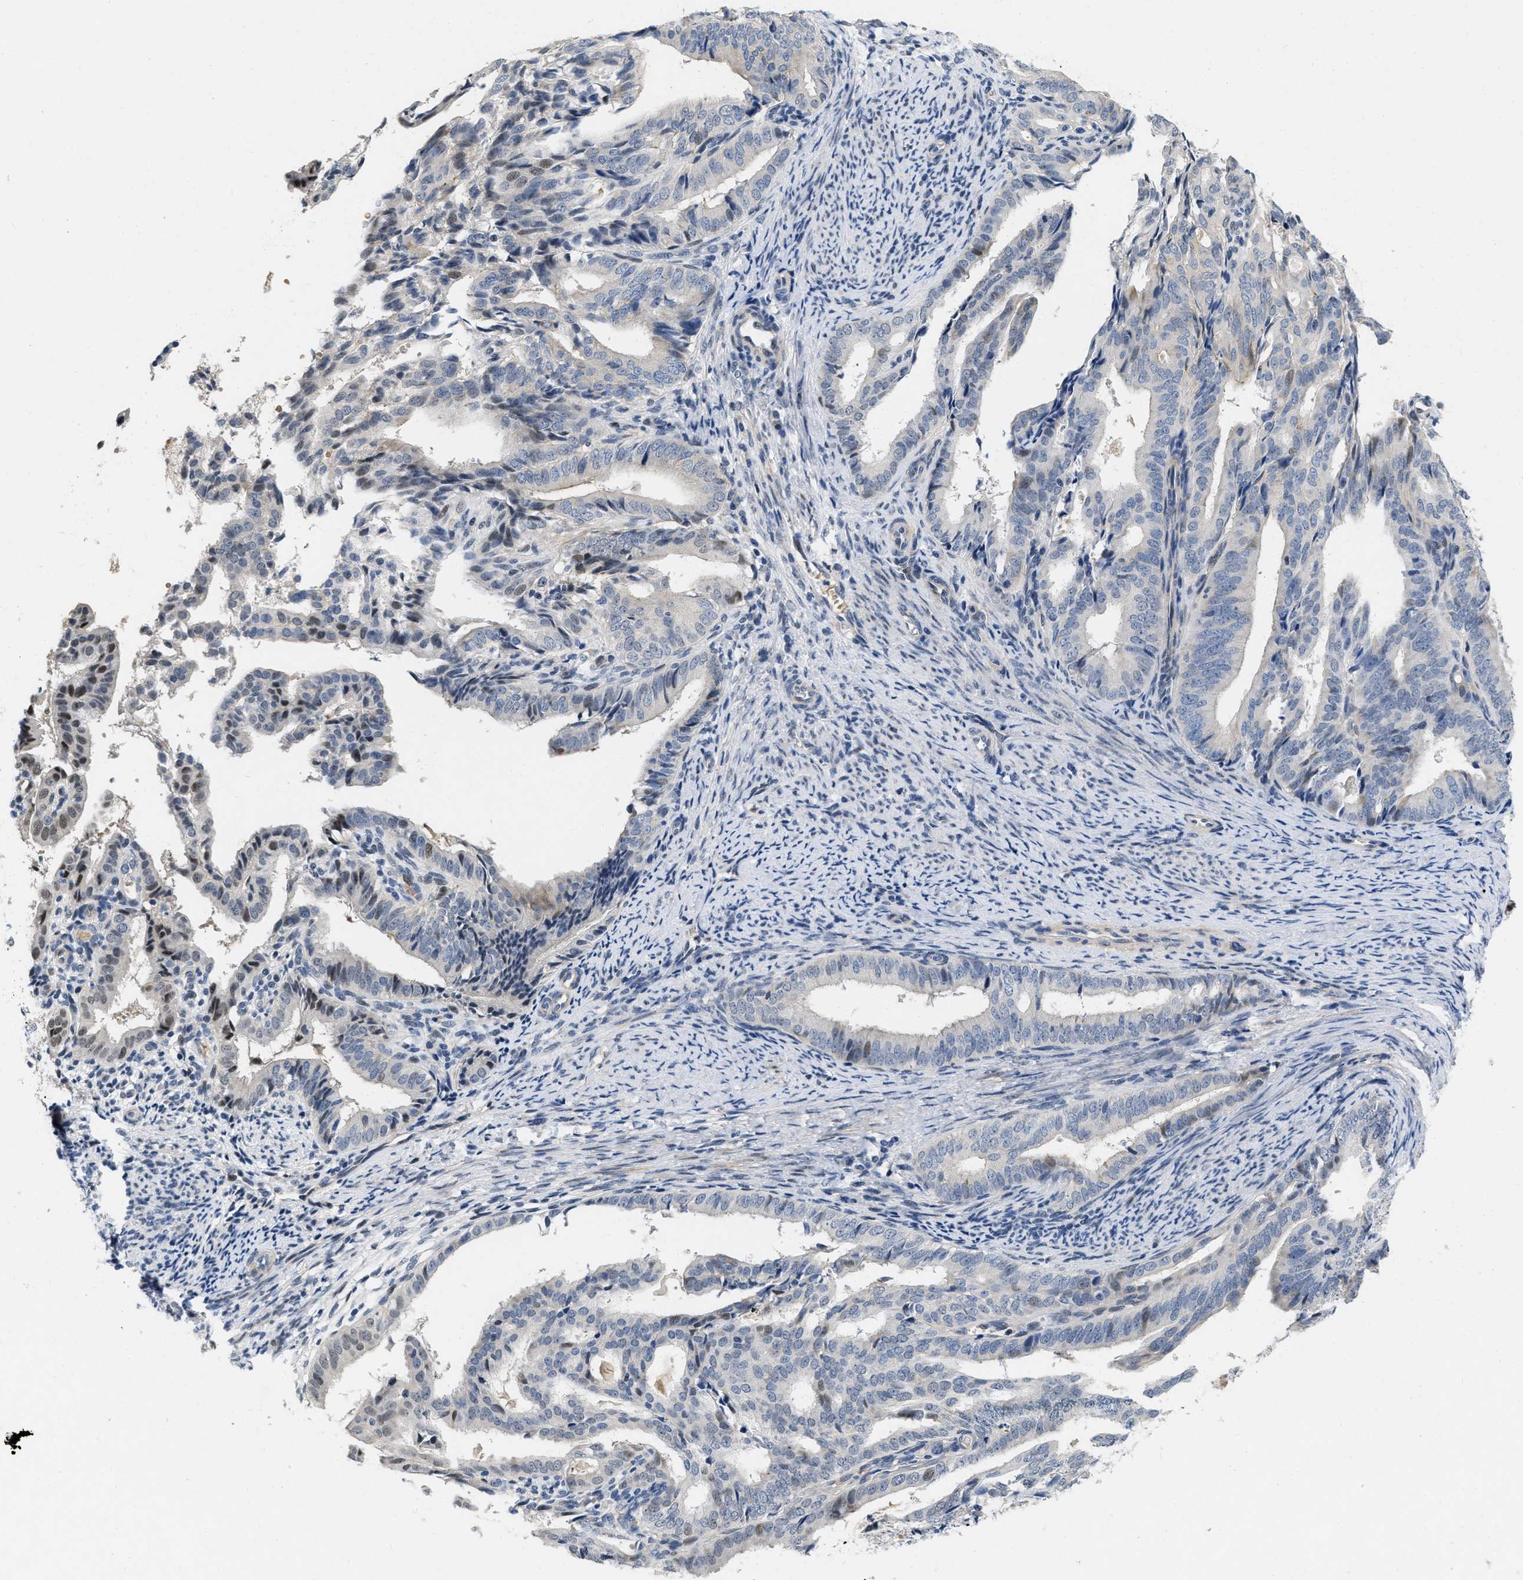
{"staining": {"intensity": "moderate", "quantity": "<25%", "location": "nuclear"}, "tissue": "endometrial cancer", "cell_type": "Tumor cells", "image_type": "cancer", "snomed": [{"axis": "morphology", "description": "Adenocarcinoma, NOS"}, {"axis": "topography", "description": "Endometrium"}], "caption": "Endometrial cancer (adenocarcinoma) stained for a protein (brown) exhibits moderate nuclear positive positivity in approximately <25% of tumor cells.", "gene": "VIP", "patient": {"sex": "female", "age": 58}}